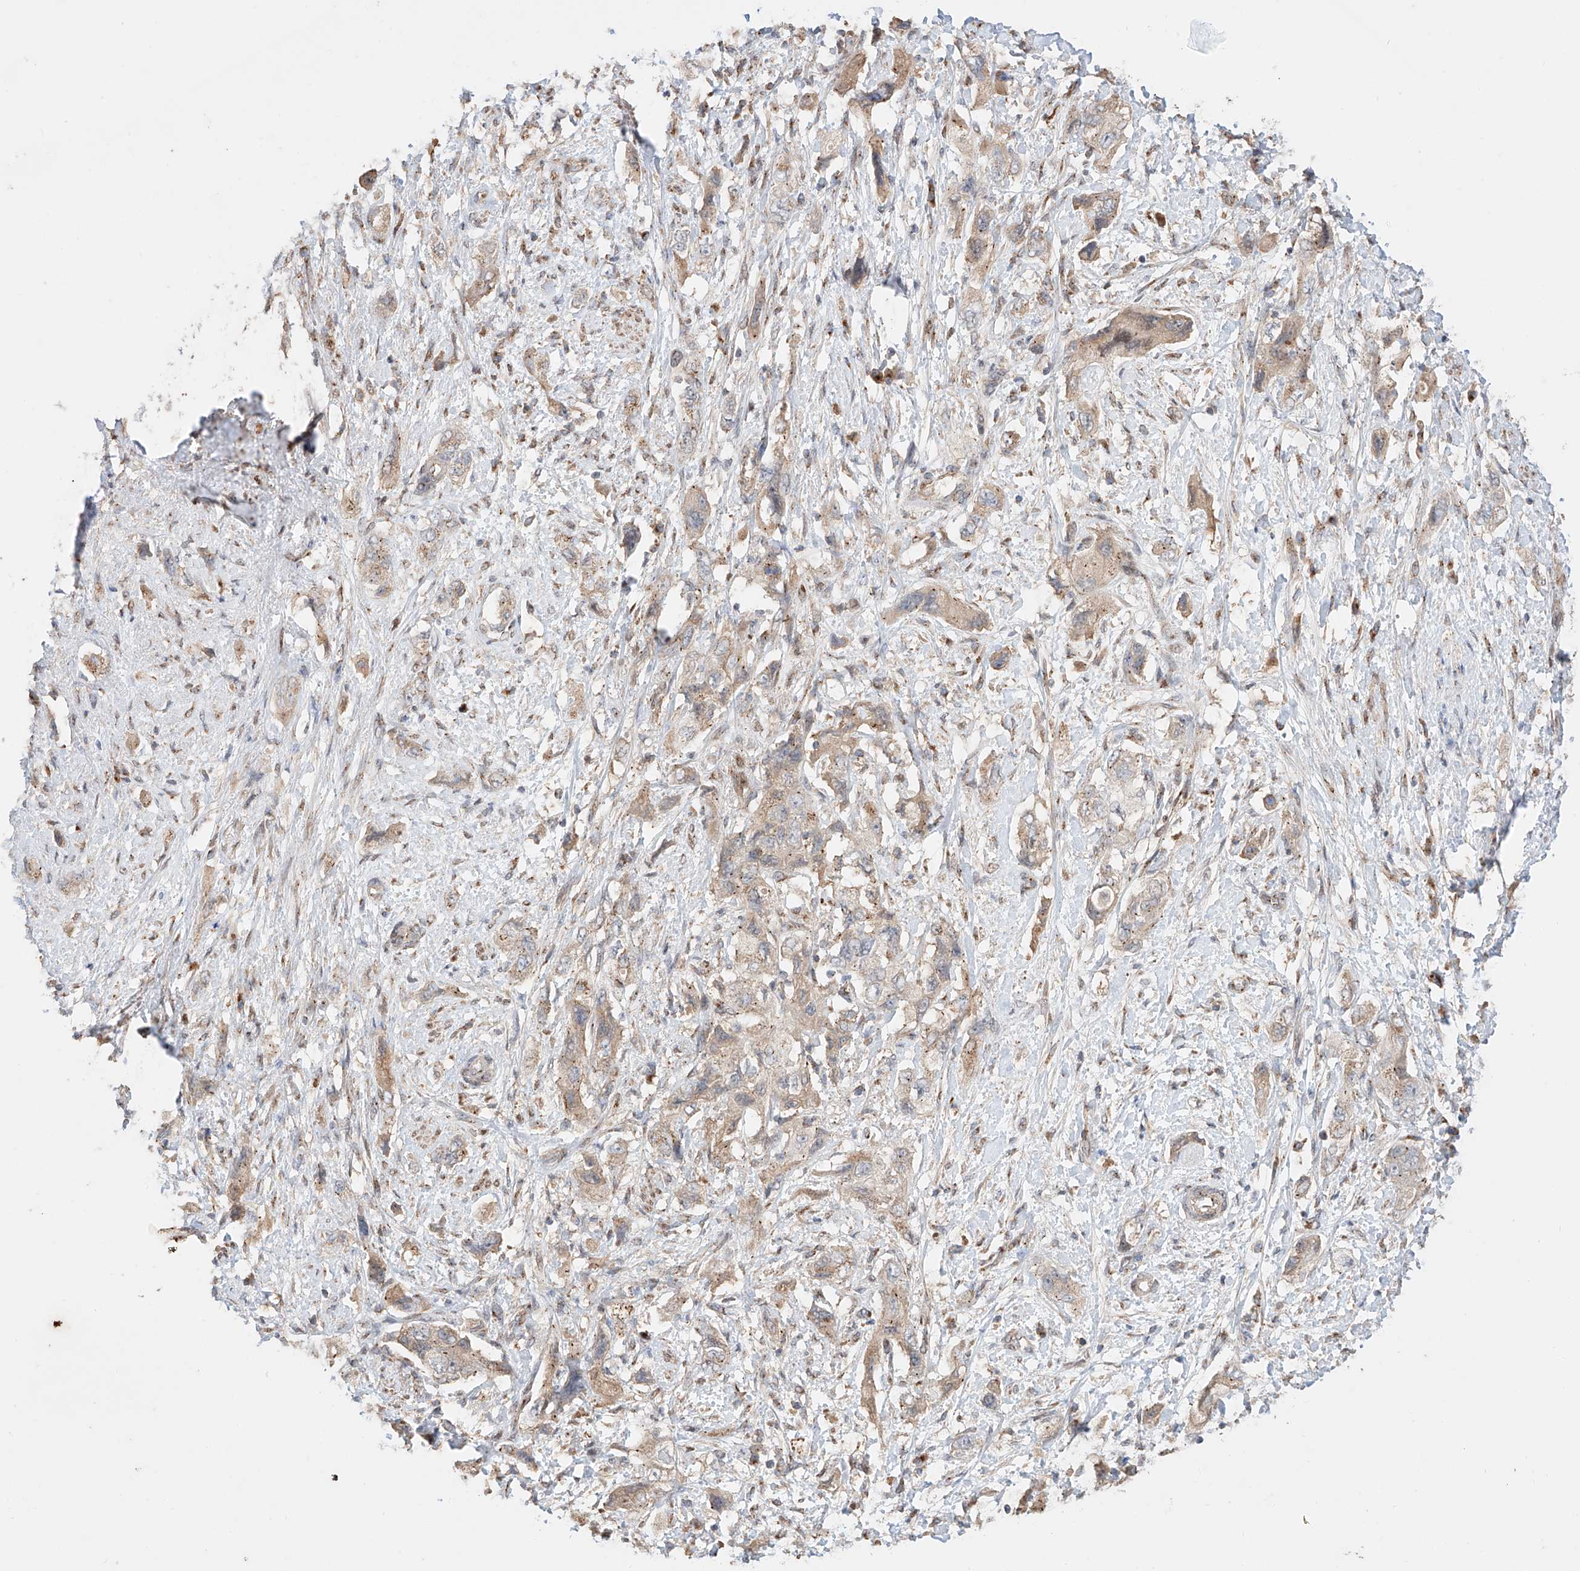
{"staining": {"intensity": "weak", "quantity": ">75%", "location": "cytoplasmic/membranous"}, "tissue": "pancreatic cancer", "cell_type": "Tumor cells", "image_type": "cancer", "snomed": [{"axis": "morphology", "description": "Adenocarcinoma, NOS"}, {"axis": "topography", "description": "Pancreas"}], "caption": "This is an image of immunohistochemistry staining of pancreatic cancer (adenocarcinoma), which shows weak staining in the cytoplasmic/membranous of tumor cells.", "gene": "MOSPD1", "patient": {"sex": "female", "age": 73}}